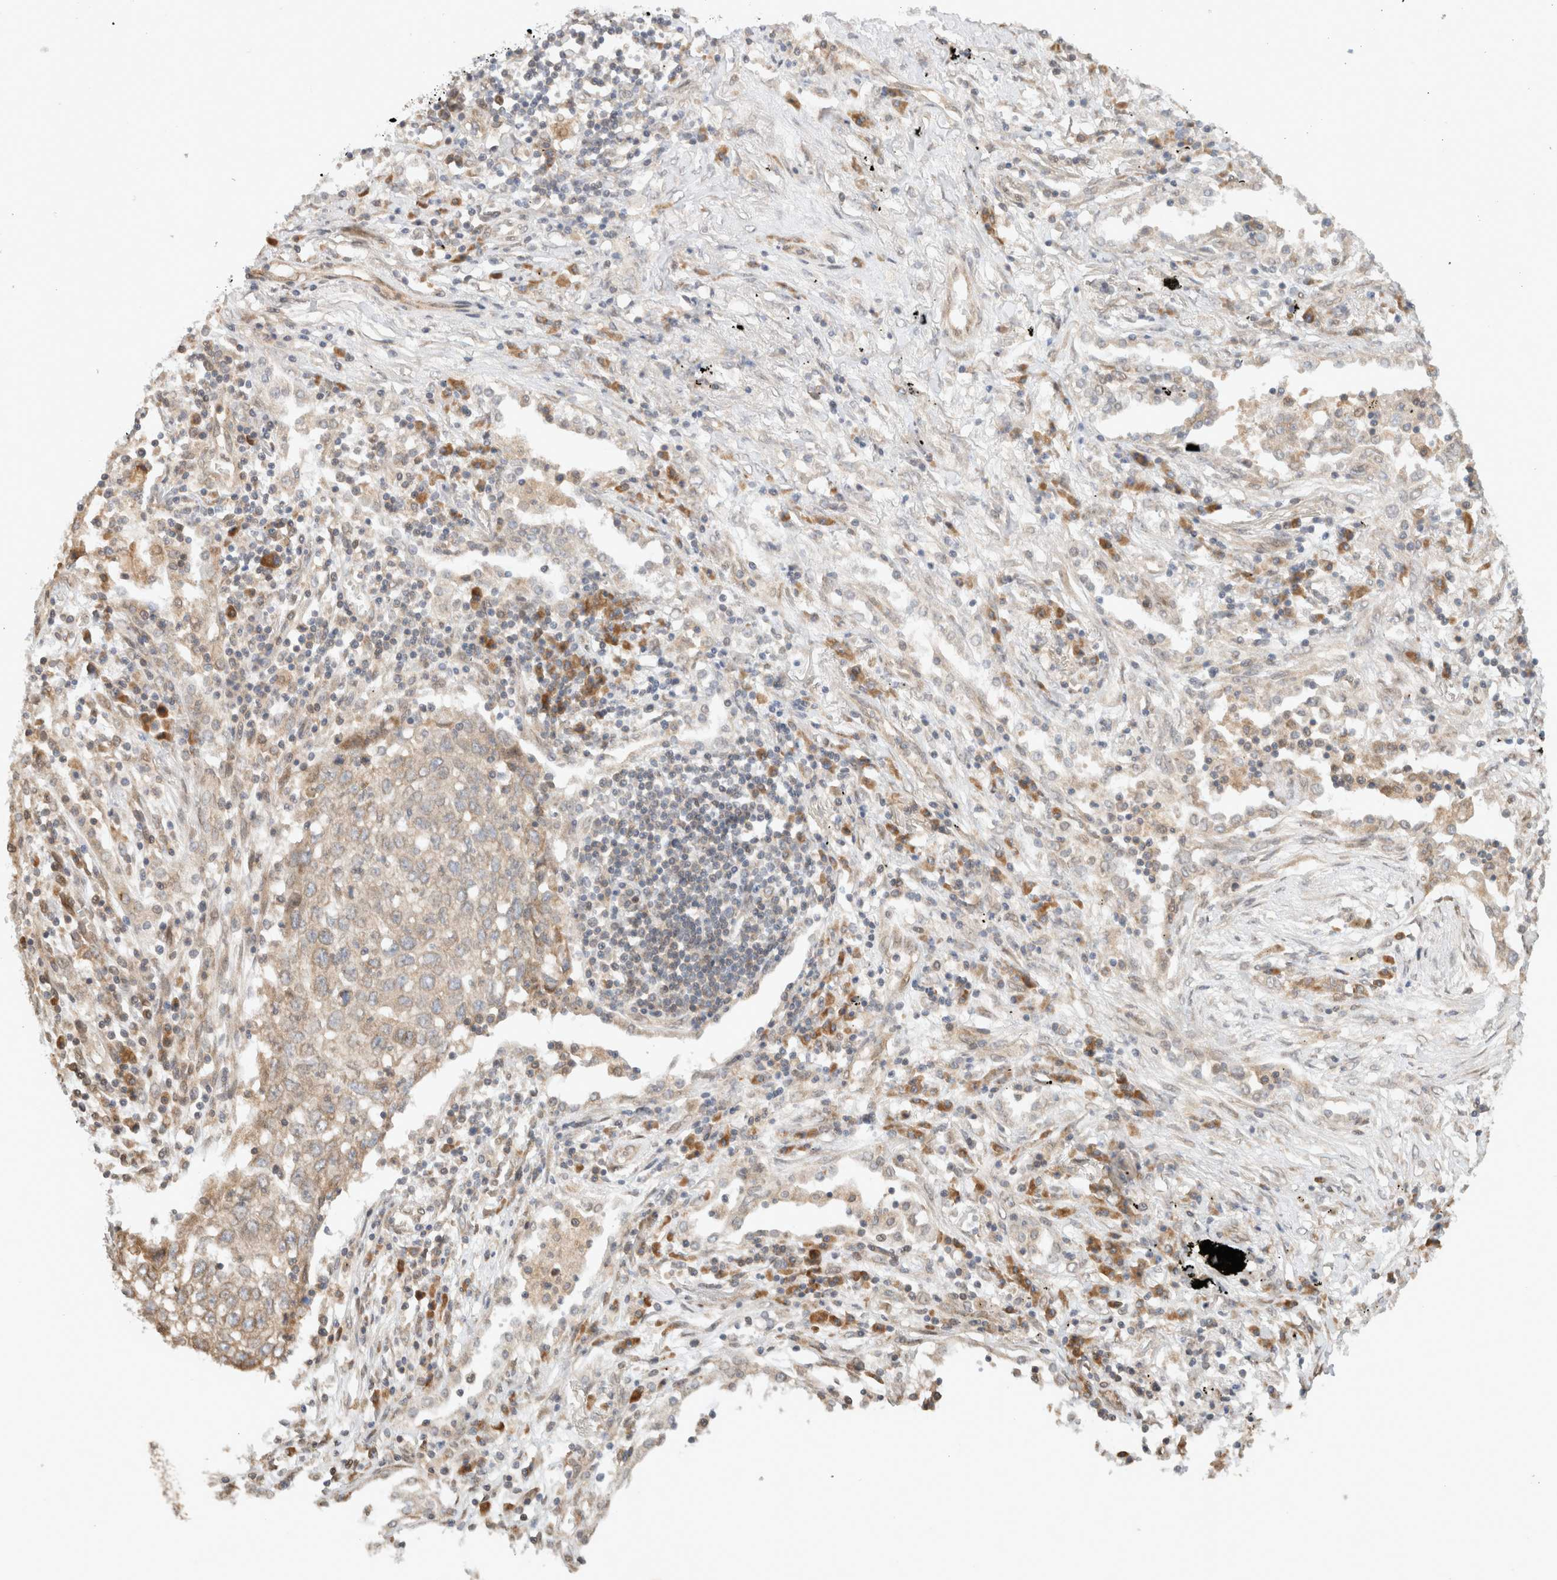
{"staining": {"intensity": "negative", "quantity": "none", "location": "none"}, "tissue": "lung cancer", "cell_type": "Tumor cells", "image_type": "cancer", "snomed": [{"axis": "morphology", "description": "Squamous cell carcinoma, NOS"}, {"axis": "topography", "description": "Lung"}], "caption": "An IHC micrograph of lung cancer (squamous cell carcinoma) is shown. There is no staining in tumor cells of lung cancer (squamous cell carcinoma).", "gene": "ARFGEF2", "patient": {"sex": "female", "age": 63}}